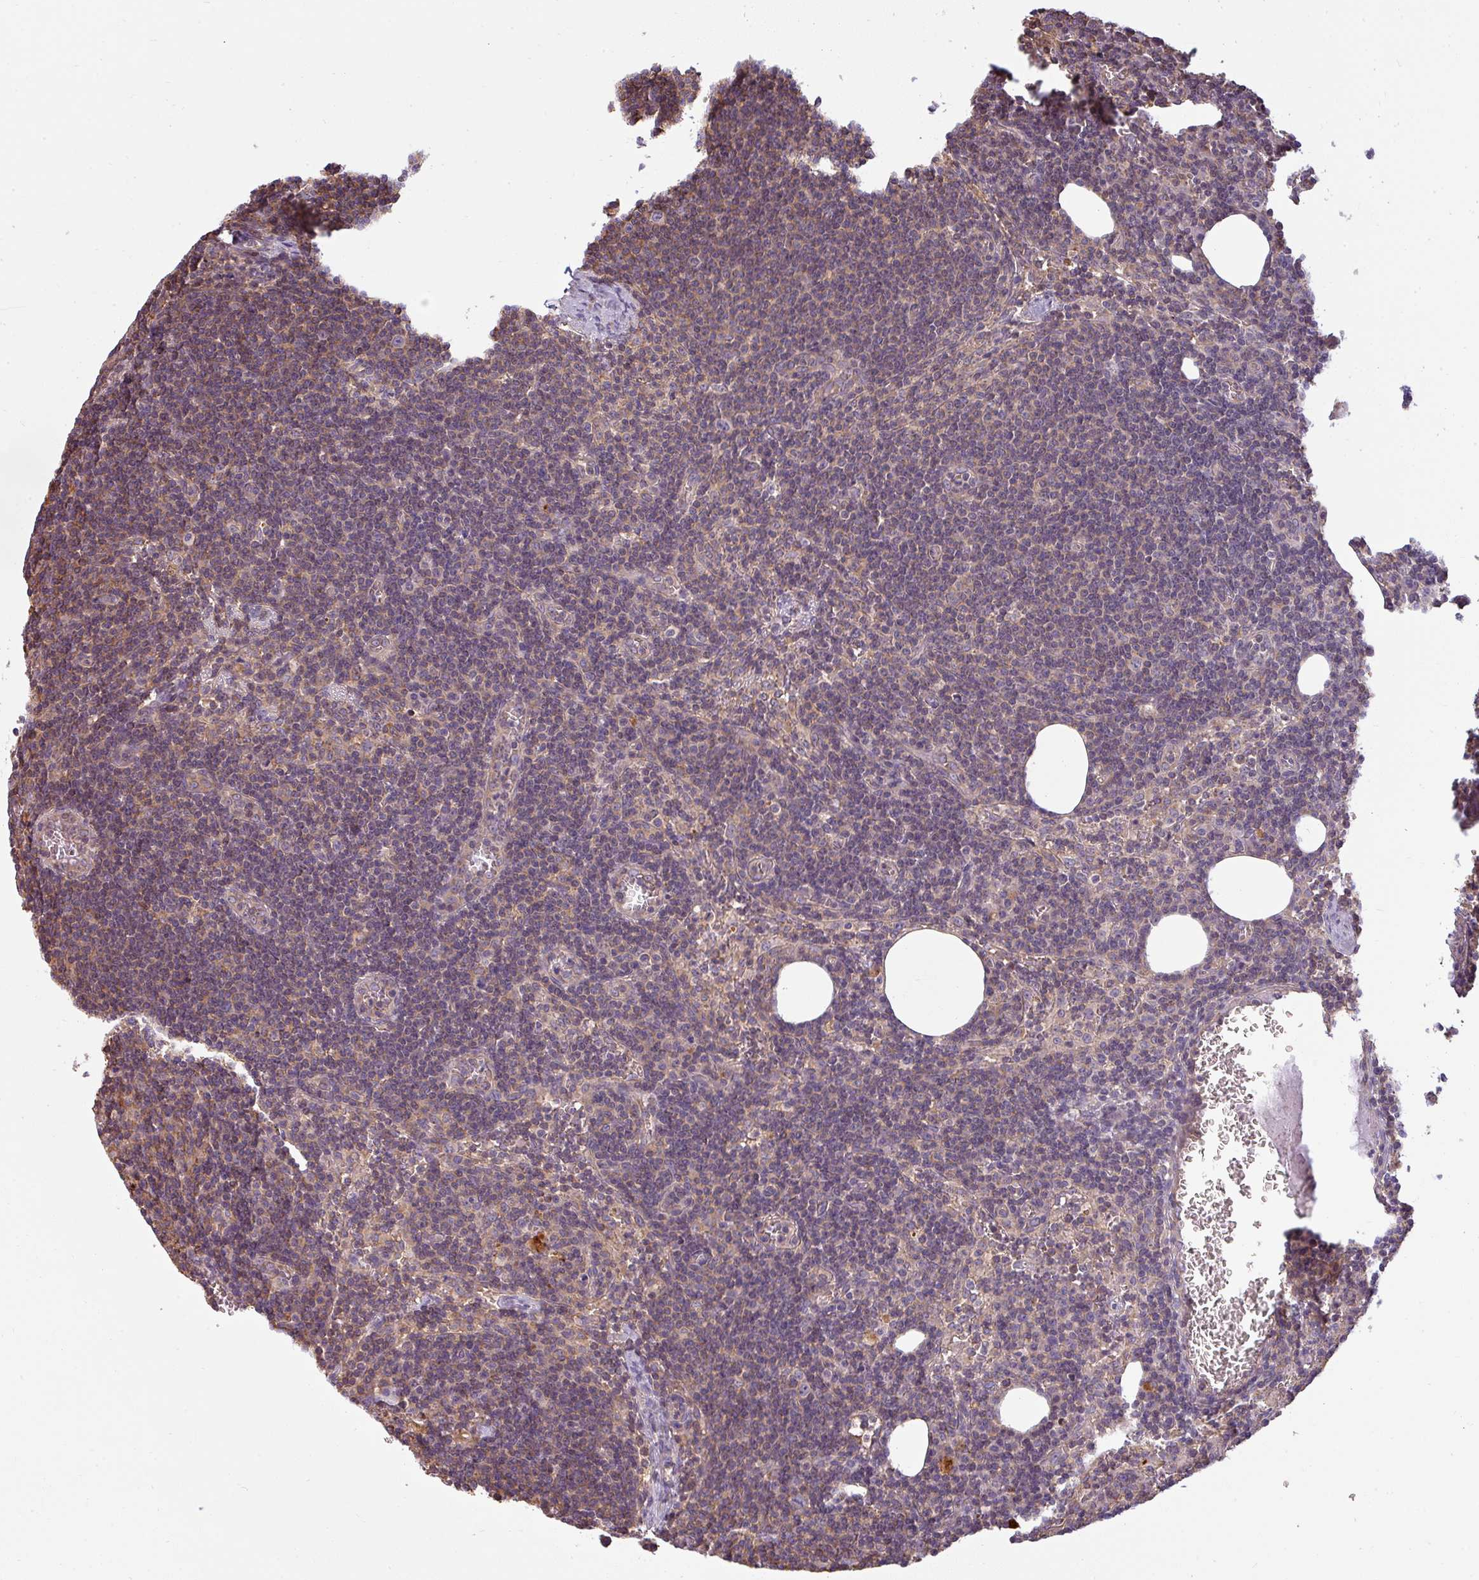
{"staining": {"intensity": "weak", "quantity": "25%-75%", "location": "cytoplasmic/membranous"}, "tissue": "lymph node", "cell_type": "Germinal center cells", "image_type": "normal", "snomed": [{"axis": "morphology", "description": "Normal tissue, NOS"}, {"axis": "topography", "description": "Lymph node"}], "caption": "Immunohistochemistry (IHC) of unremarkable lymph node exhibits low levels of weak cytoplasmic/membranous staining in approximately 25%-75% of germinal center cells. (Brightfield microscopy of DAB IHC at high magnification).", "gene": "ZNF835", "patient": {"sex": "female", "age": 27}}